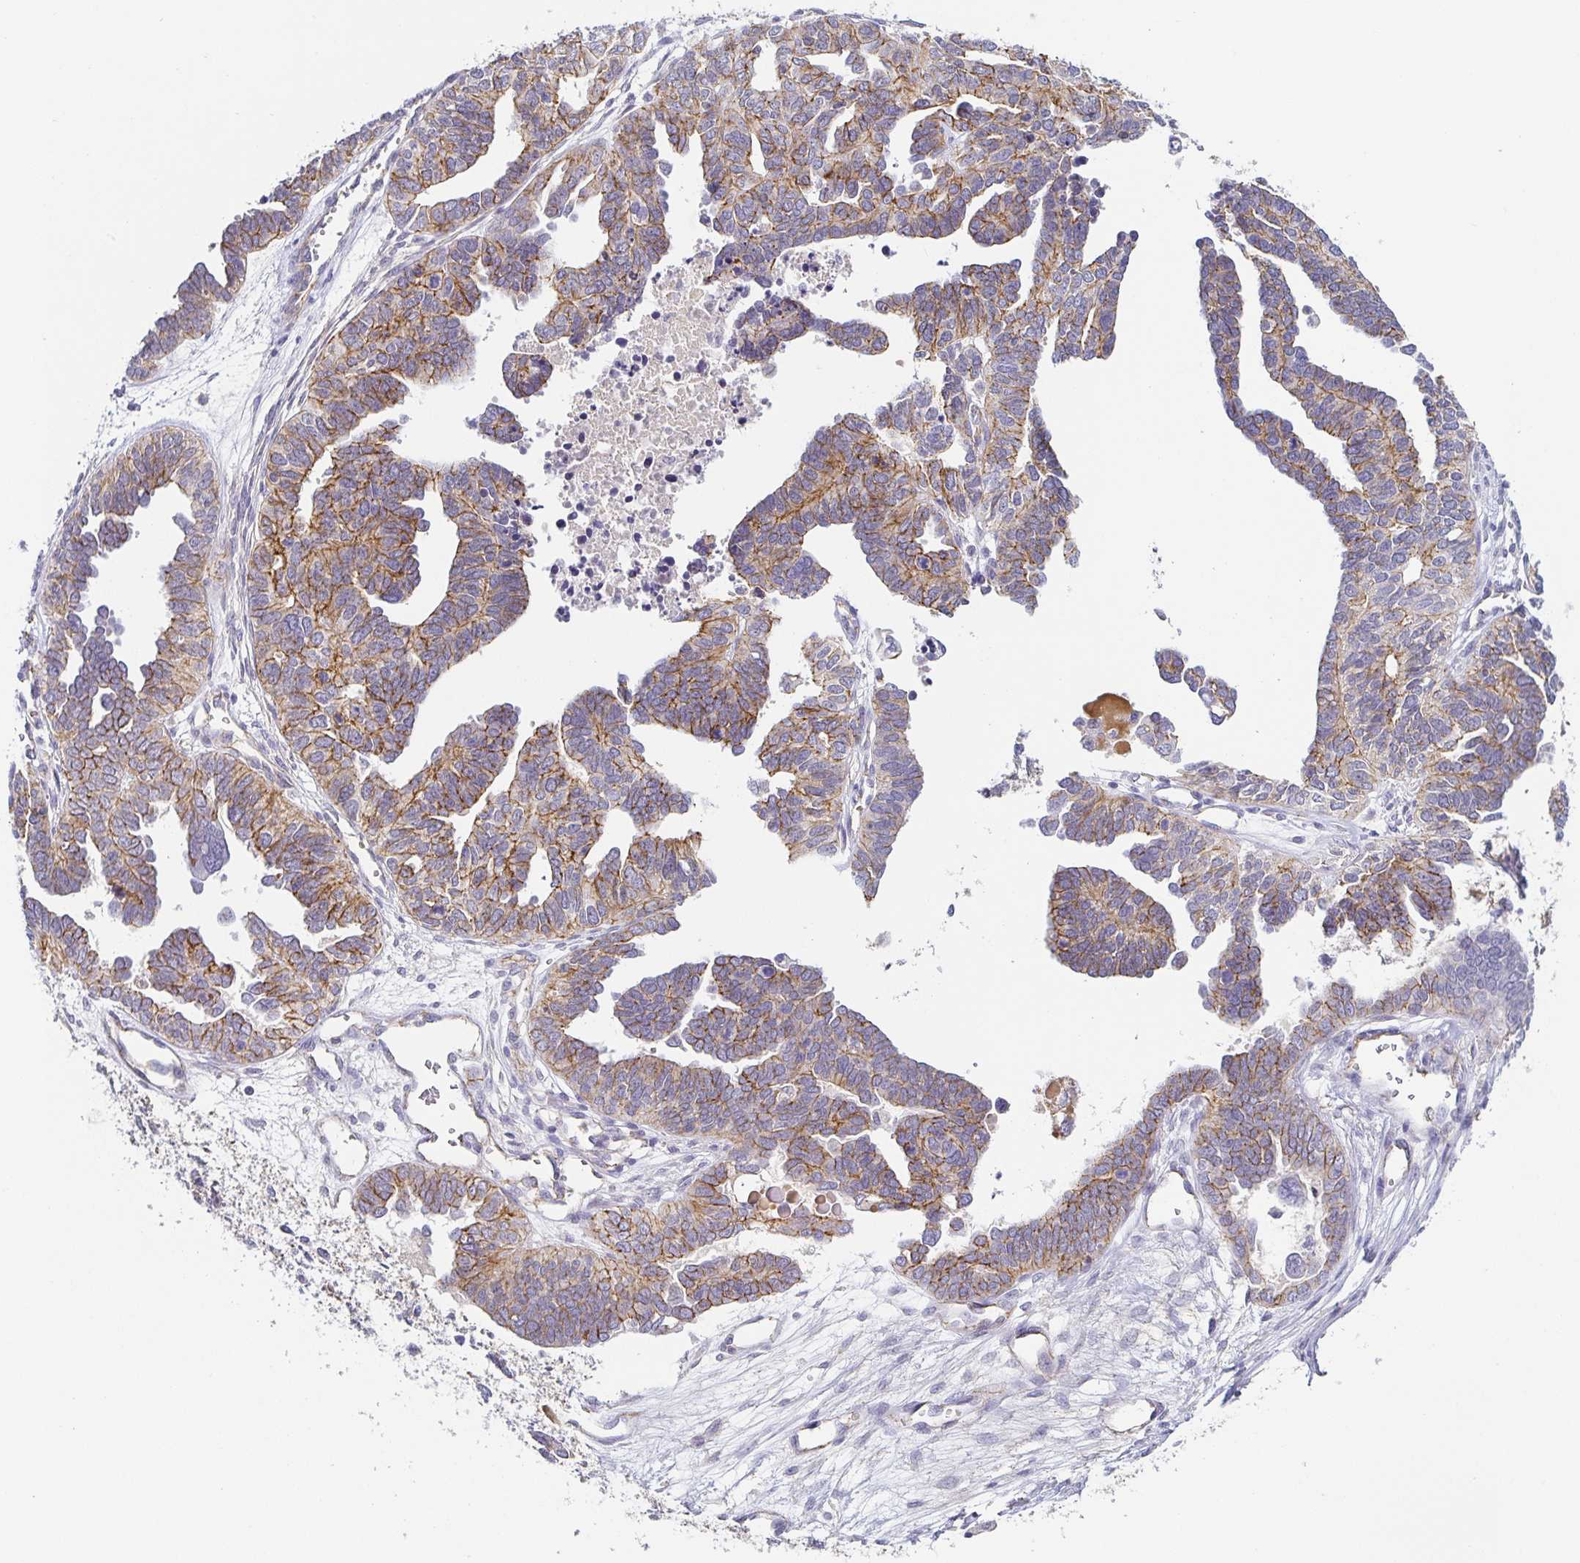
{"staining": {"intensity": "moderate", "quantity": "25%-75%", "location": "cytoplasmic/membranous"}, "tissue": "ovarian cancer", "cell_type": "Tumor cells", "image_type": "cancer", "snomed": [{"axis": "morphology", "description": "Cystadenocarcinoma, serous, NOS"}, {"axis": "topography", "description": "Ovary"}], "caption": "Immunohistochemistry photomicrograph of neoplastic tissue: human ovarian serous cystadenocarcinoma stained using immunohistochemistry (IHC) shows medium levels of moderate protein expression localized specifically in the cytoplasmic/membranous of tumor cells, appearing as a cytoplasmic/membranous brown color.", "gene": "PIWIL3", "patient": {"sex": "female", "age": 51}}